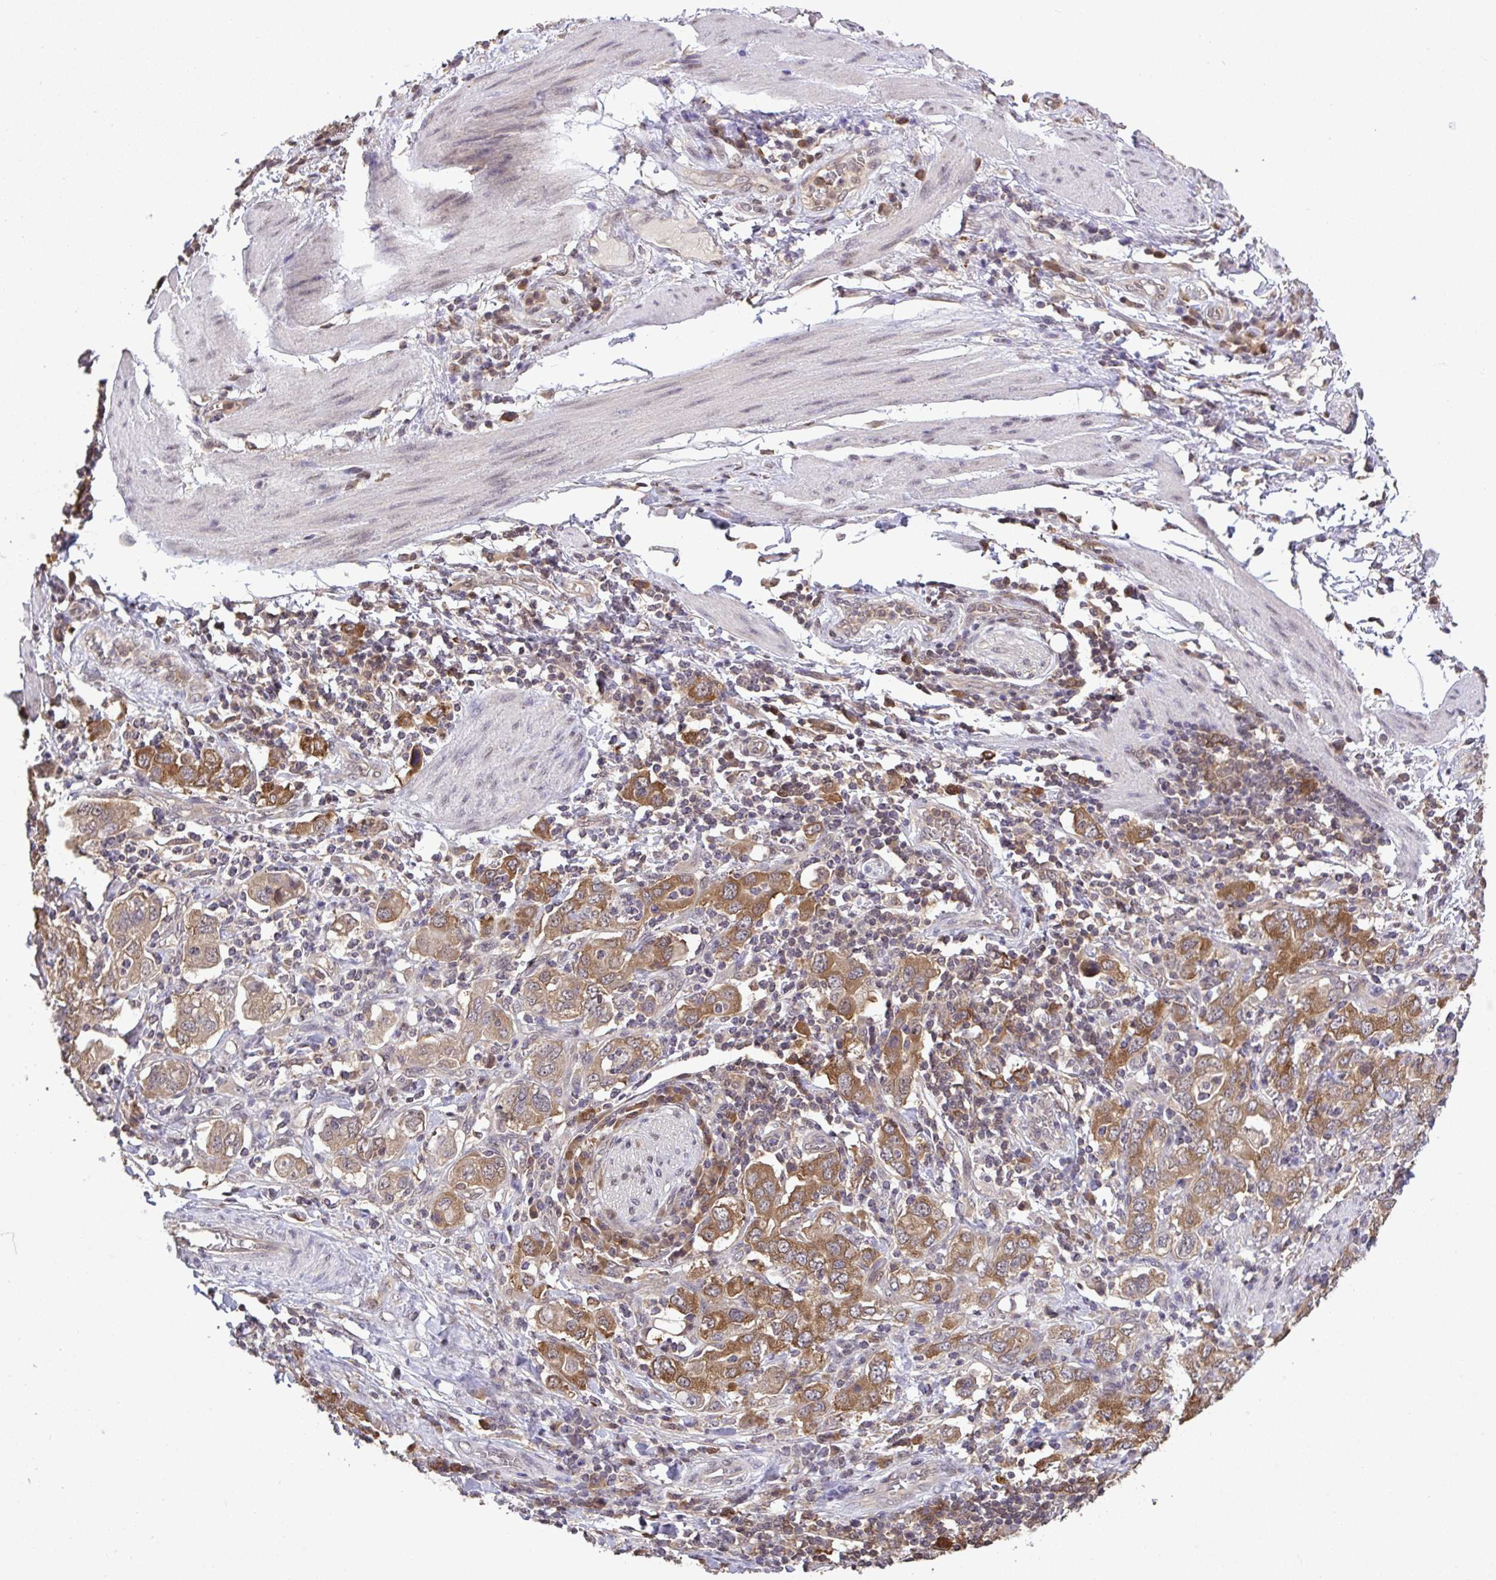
{"staining": {"intensity": "moderate", "quantity": ">75%", "location": "cytoplasmic/membranous"}, "tissue": "stomach cancer", "cell_type": "Tumor cells", "image_type": "cancer", "snomed": [{"axis": "morphology", "description": "Adenocarcinoma, NOS"}, {"axis": "topography", "description": "Stomach, upper"}, {"axis": "topography", "description": "Stomach"}], "caption": "An image of stomach adenocarcinoma stained for a protein shows moderate cytoplasmic/membranous brown staining in tumor cells. (Brightfield microscopy of DAB IHC at high magnification).", "gene": "C12orf57", "patient": {"sex": "male", "age": 62}}